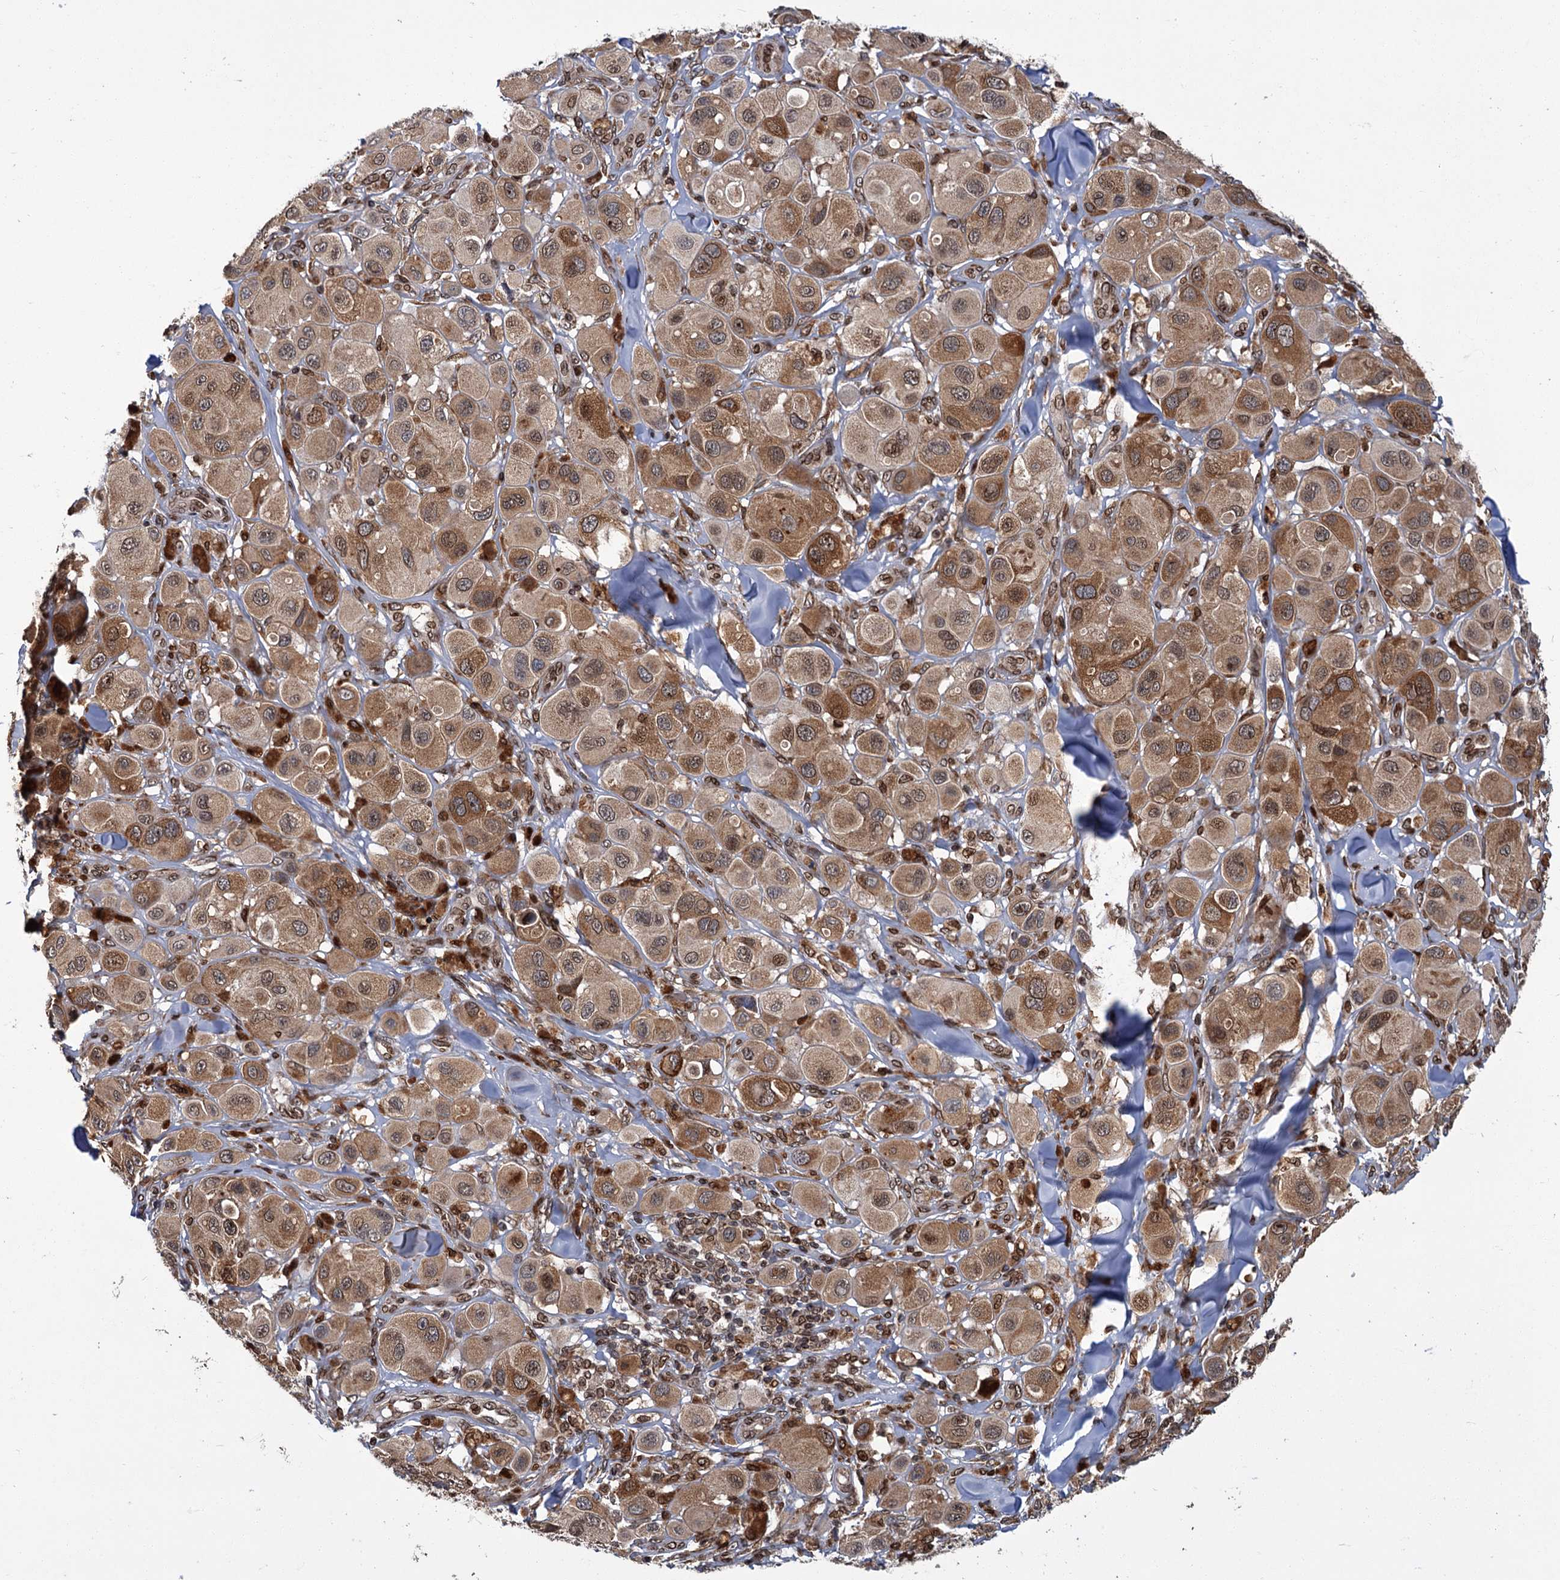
{"staining": {"intensity": "moderate", "quantity": ">75%", "location": "cytoplasmic/membranous,nuclear"}, "tissue": "melanoma", "cell_type": "Tumor cells", "image_type": "cancer", "snomed": [{"axis": "morphology", "description": "Malignant melanoma, Metastatic site"}, {"axis": "topography", "description": "Skin"}], "caption": "Melanoma tissue shows moderate cytoplasmic/membranous and nuclear positivity in approximately >75% of tumor cells Using DAB (brown) and hematoxylin (blue) stains, captured at high magnification using brightfield microscopy.", "gene": "CFAP46", "patient": {"sex": "male", "age": 41}}